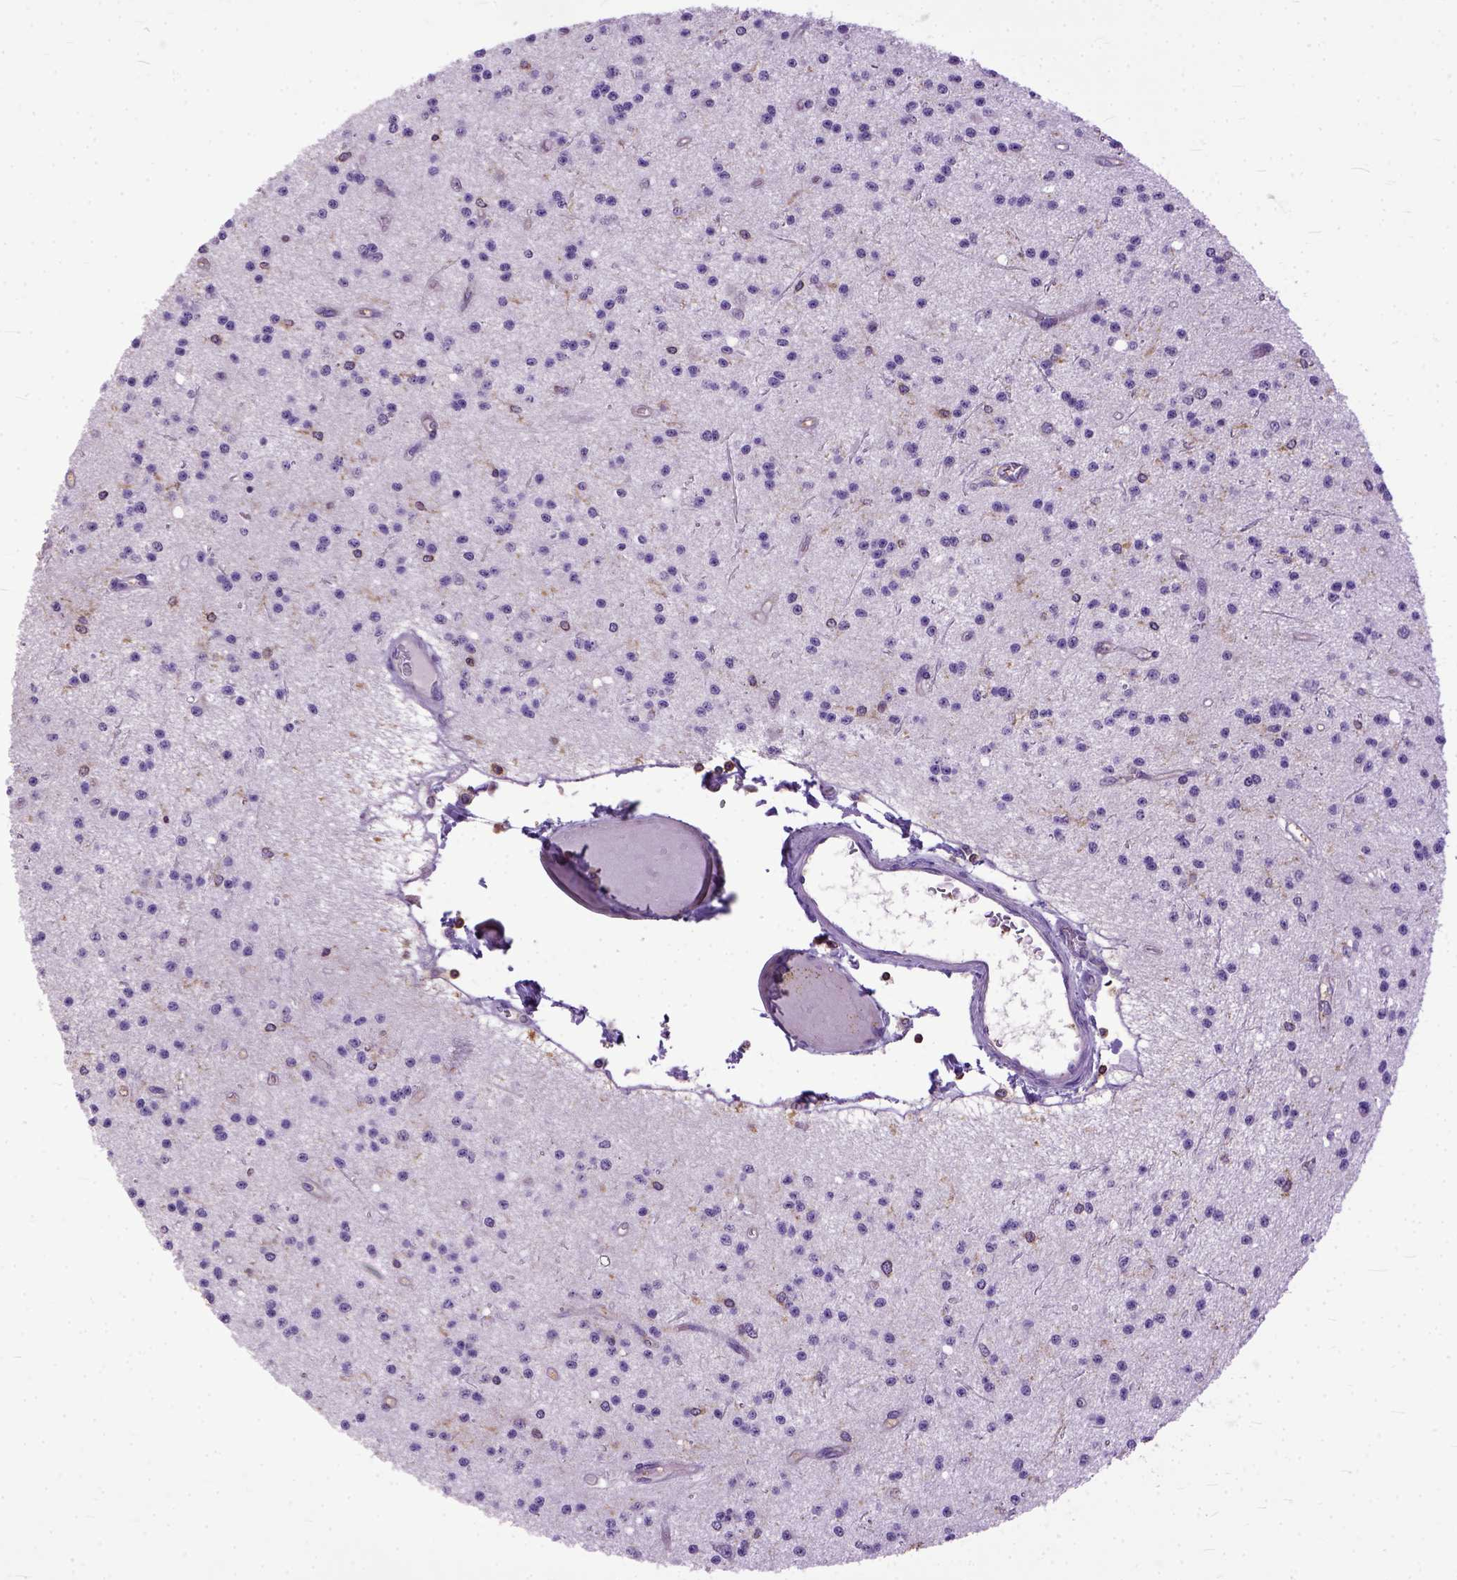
{"staining": {"intensity": "negative", "quantity": "none", "location": "none"}, "tissue": "glioma", "cell_type": "Tumor cells", "image_type": "cancer", "snomed": [{"axis": "morphology", "description": "Glioma, malignant, Low grade"}, {"axis": "topography", "description": "Brain"}], "caption": "Human malignant low-grade glioma stained for a protein using immunohistochemistry (IHC) exhibits no positivity in tumor cells.", "gene": "NAMPT", "patient": {"sex": "male", "age": 27}}